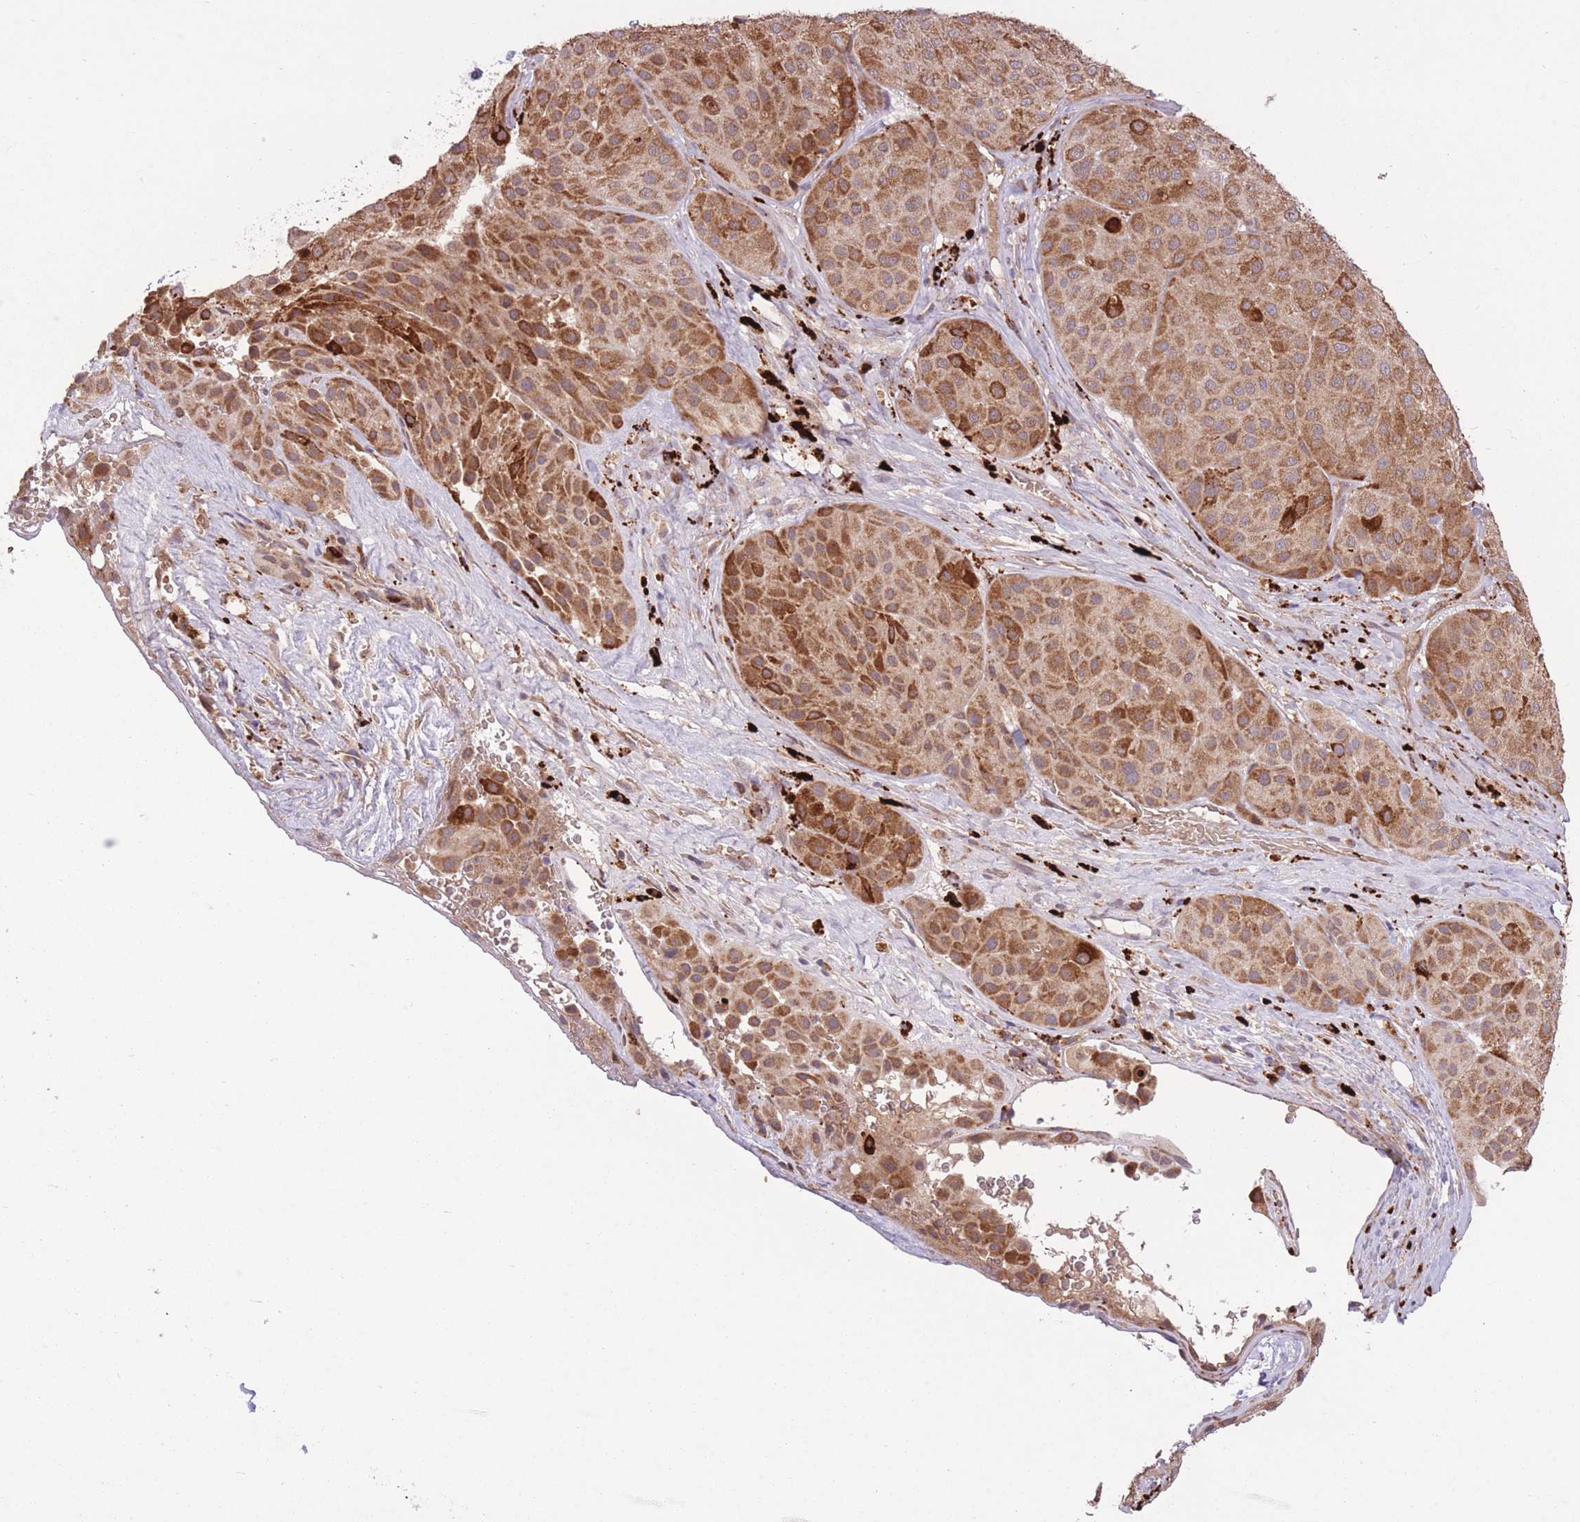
{"staining": {"intensity": "moderate", "quantity": ">75%", "location": "cytoplasmic/membranous"}, "tissue": "melanoma", "cell_type": "Tumor cells", "image_type": "cancer", "snomed": [{"axis": "morphology", "description": "Malignant melanoma, Metastatic site"}, {"axis": "topography", "description": "Smooth muscle"}], "caption": "An IHC histopathology image of tumor tissue is shown. Protein staining in brown labels moderate cytoplasmic/membranous positivity in malignant melanoma (metastatic site) within tumor cells.", "gene": "POLR3F", "patient": {"sex": "male", "age": 41}}